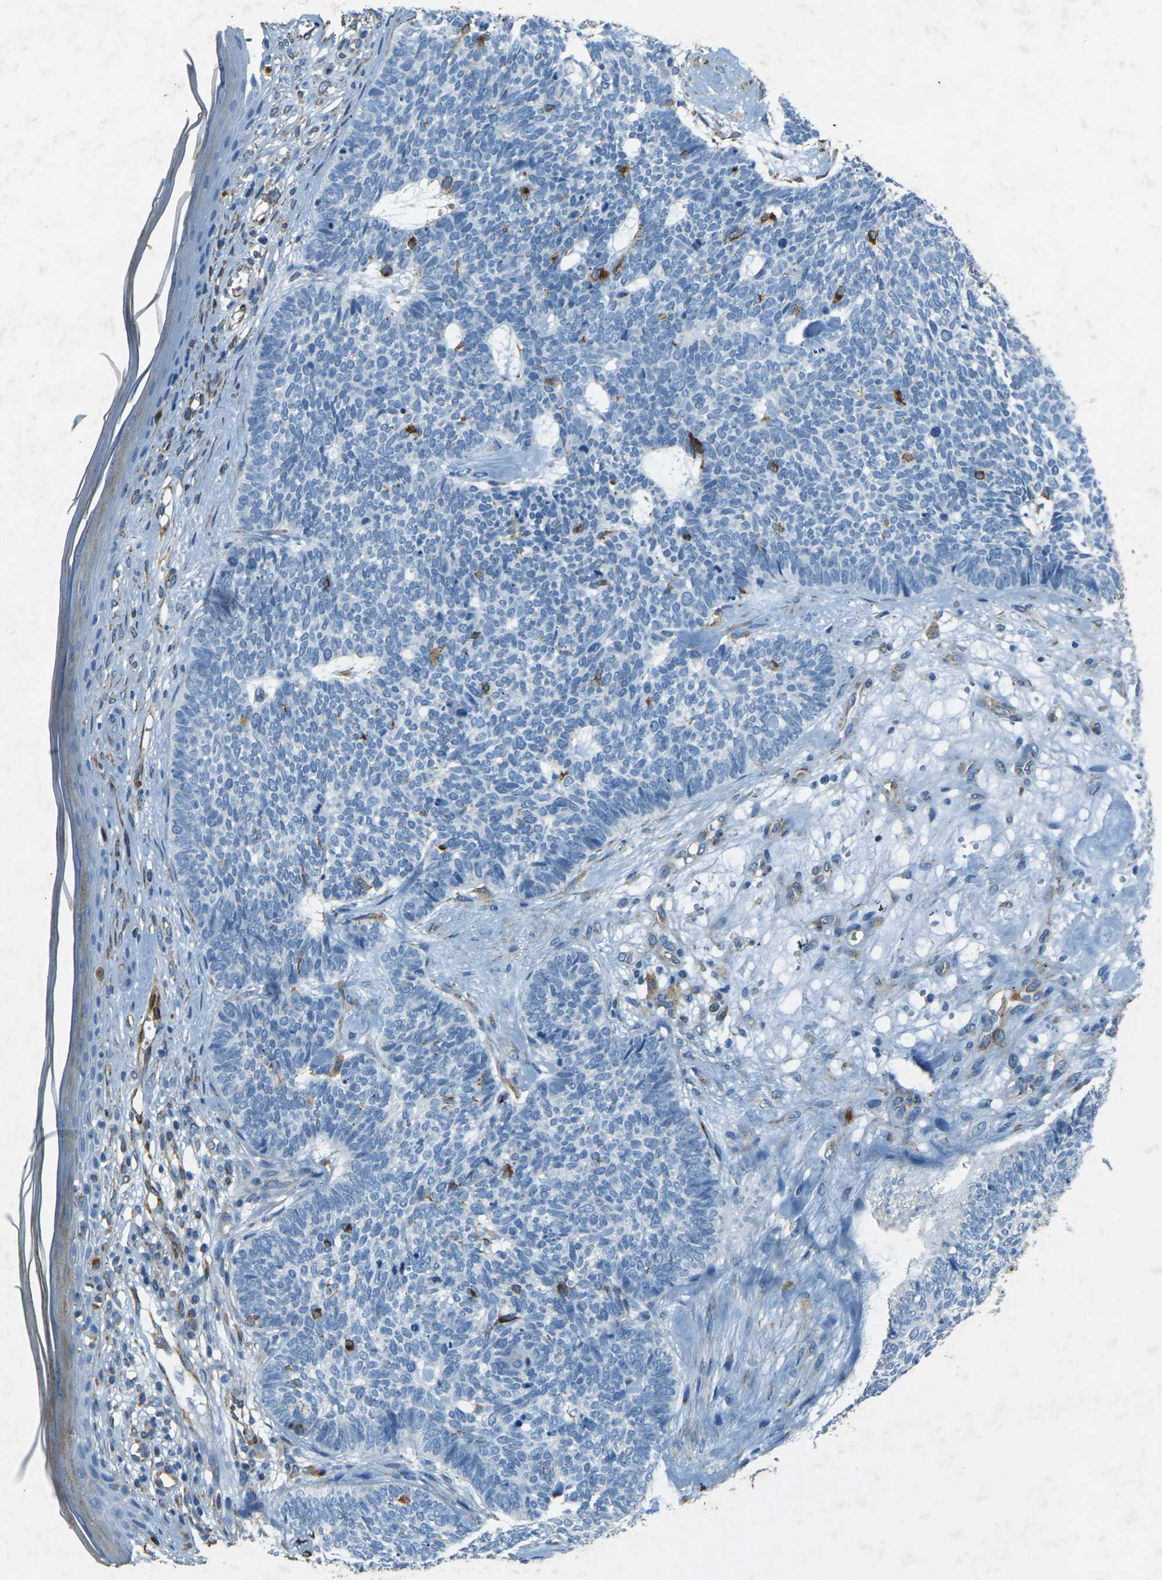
{"staining": {"intensity": "strong", "quantity": "<25%", "location": "cytoplasmic/membranous"}, "tissue": "skin cancer", "cell_type": "Tumor cells", "image_type": "cancer", "snomed": [{"axis": "morphology", "description": "Basal cell carcinoma"}, {"axis": "topography", "description": "Skin"}], "caption": "A medium amount of strong cytoplasmic/membranous positivity is appreciated in approximately <25% of tumor cells in skin cancer (basal cell carcinoma) tissue.", "gene": "SORT1", "patient": {"sex": "female", "age": 84}}